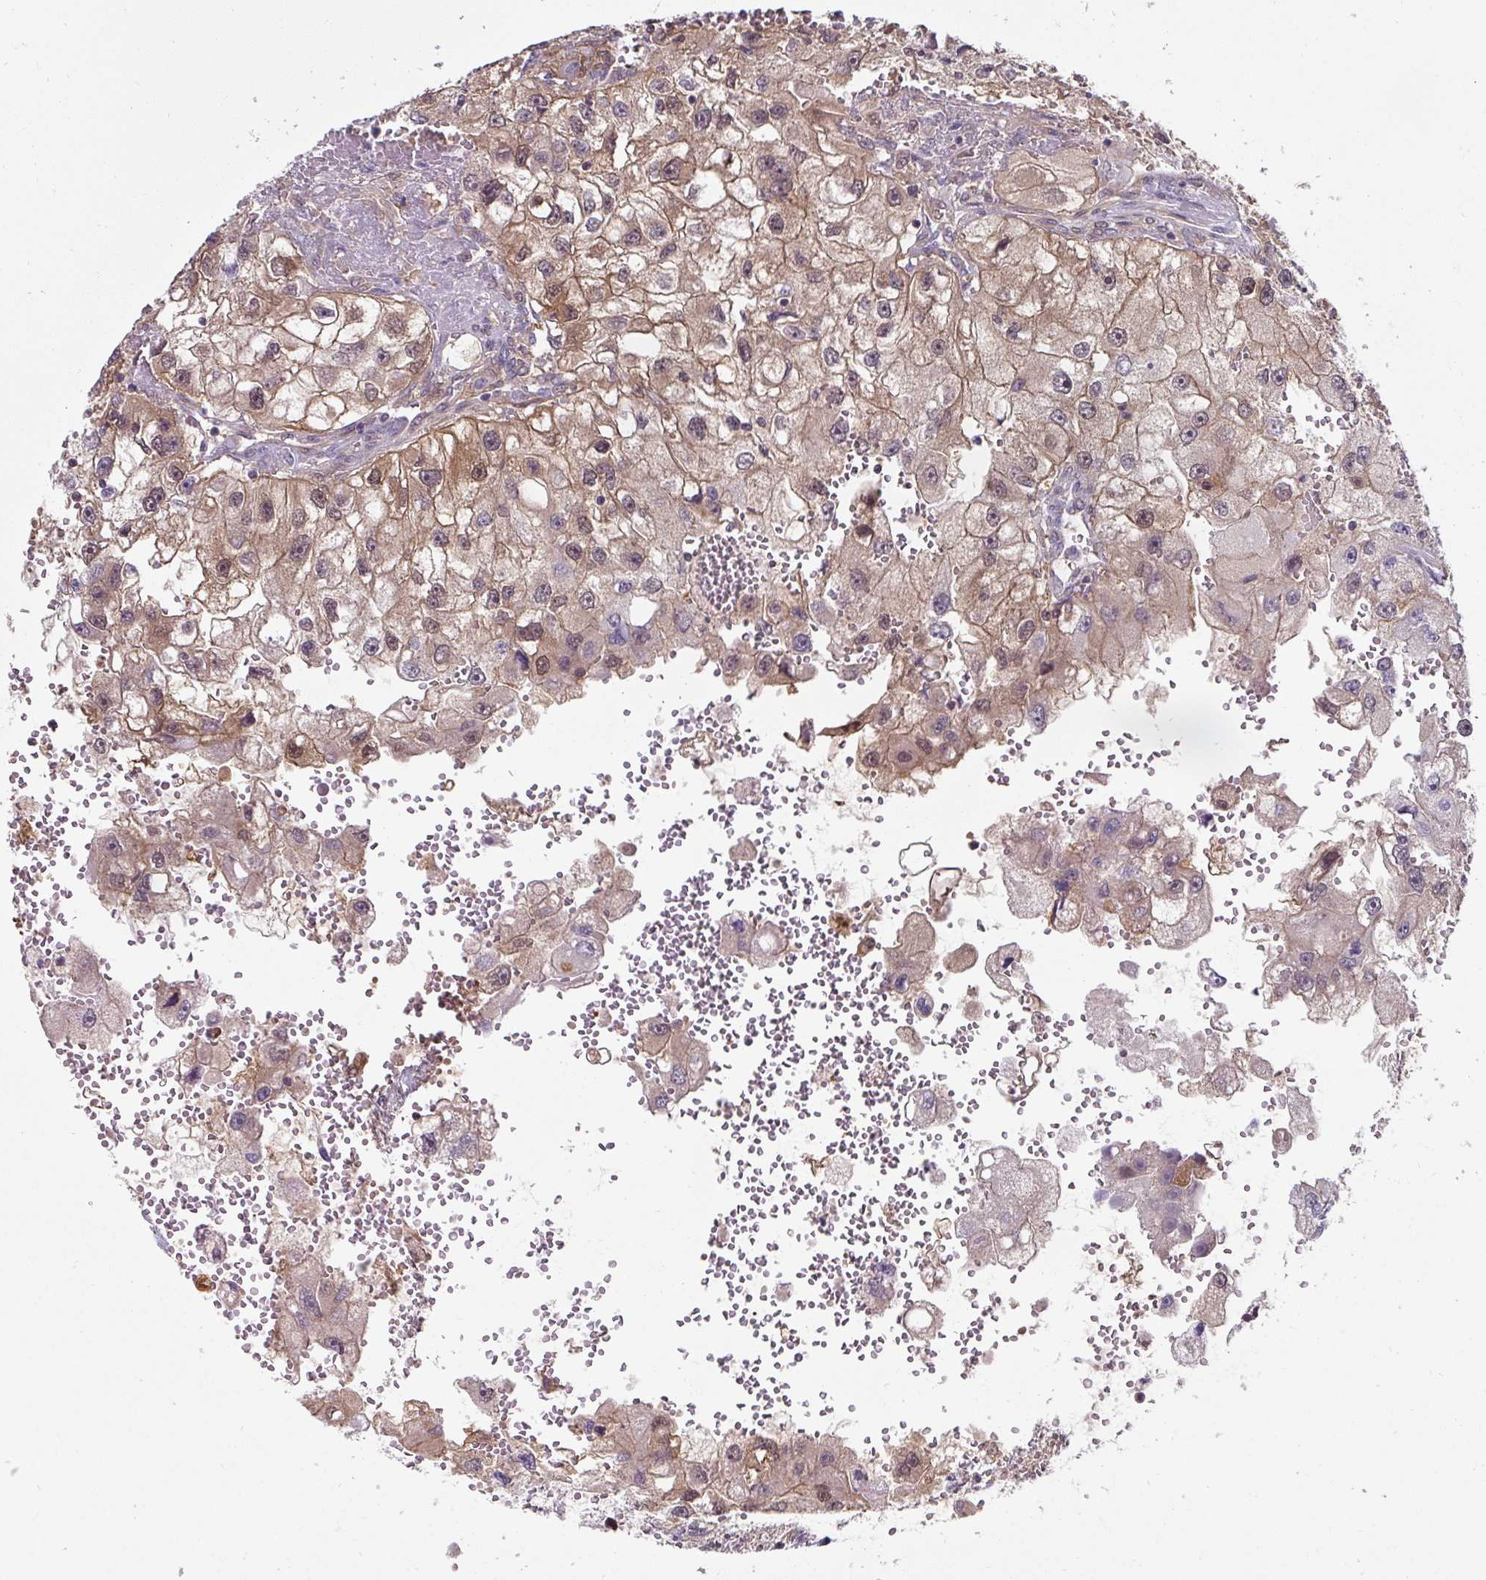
{"staining": {"intensity": "moderate", "quantity": ">75%", "location": "cytoplasmic/membranous"}, "tissue": "renal cancer", "cell_type": "Tumor cells", "image_type": "cancer", "snomed": [{"axis": "morphology", "description": "Adenocarcinoma, NOS"}, {"axis": "topography", "description": "Kidney"}], "caption": "Brown immunohistochemical staining in adenocarcinoma (renal) reveals moderate cytoplasmic/membranous expression in about >75% of tumor cells.", "gene": "ST13", "patient": {"sex": "male", "age": 63}}